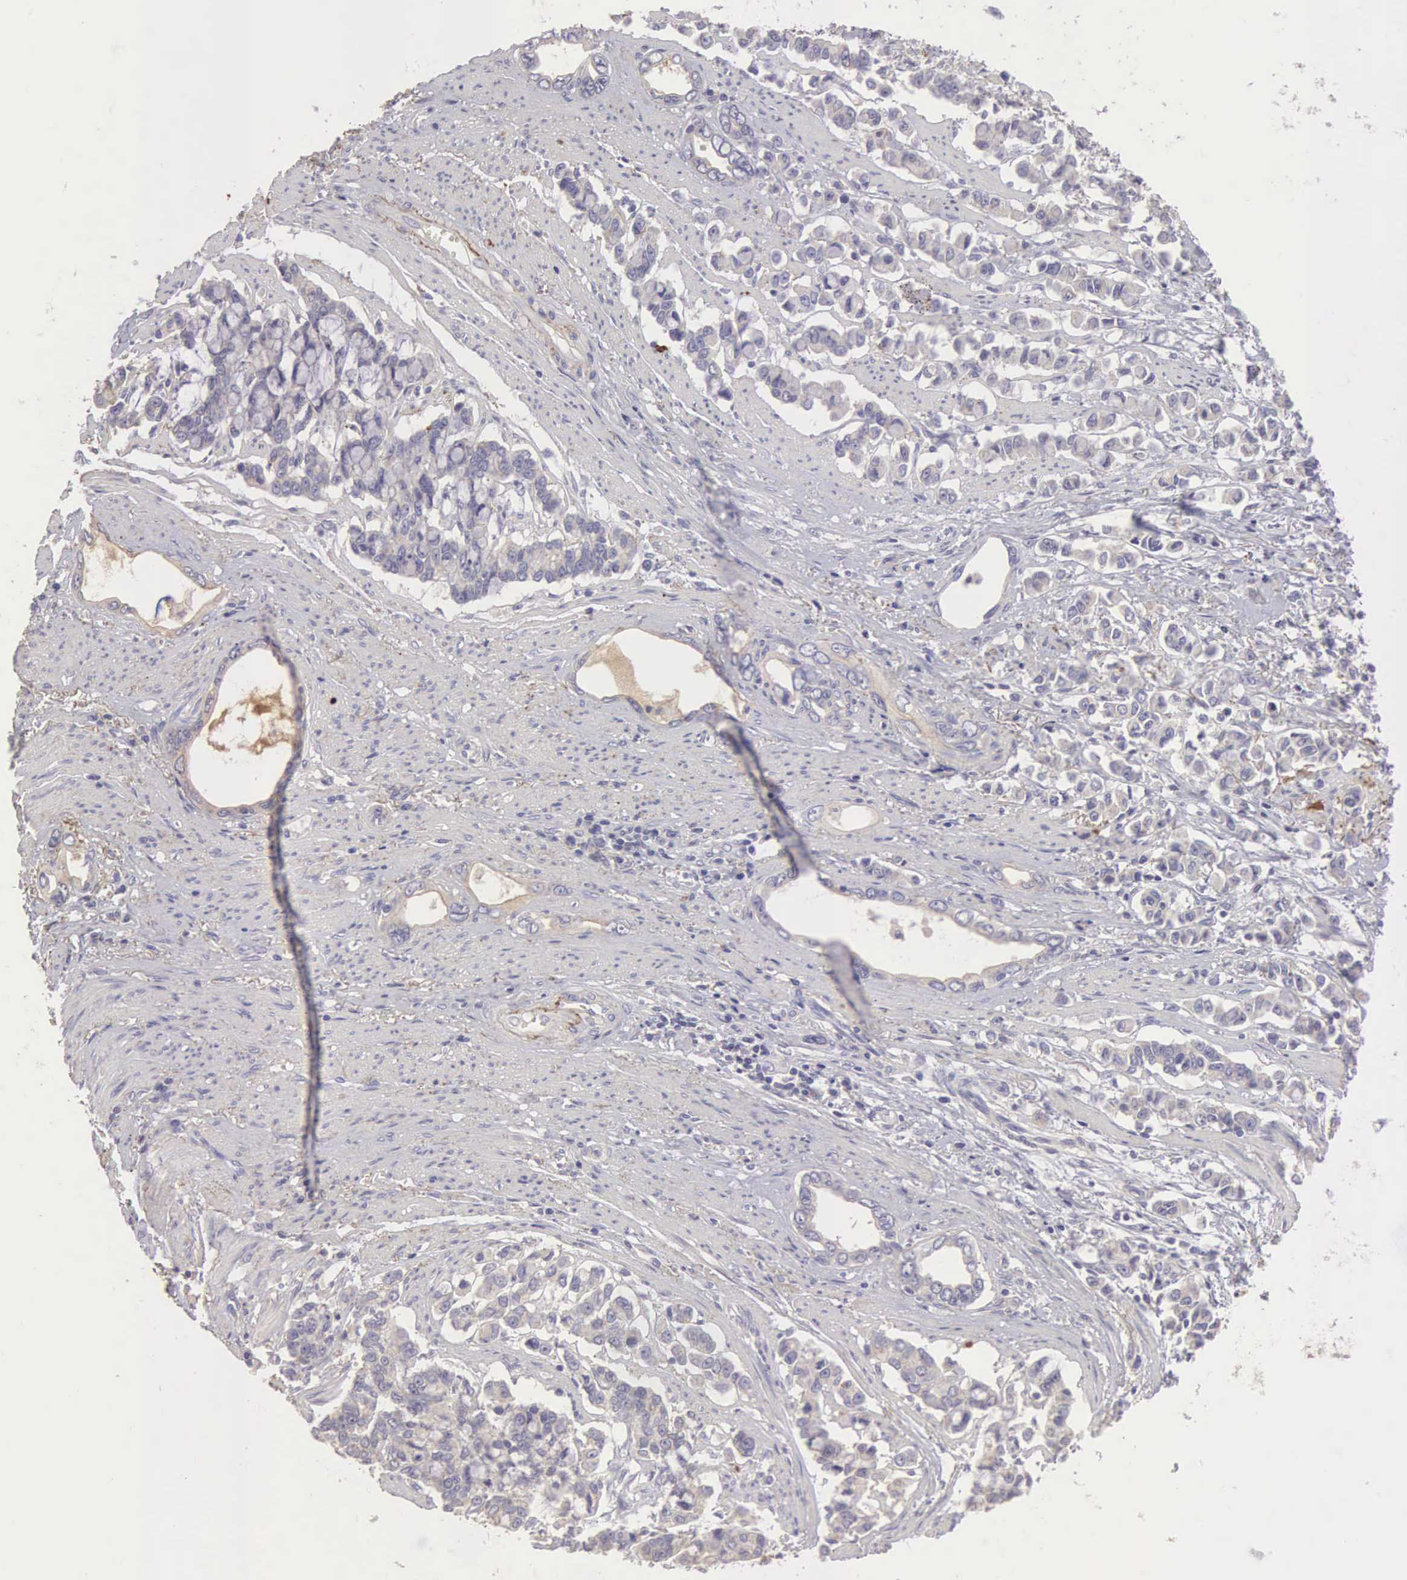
{"staining": {"intensity": "negative", "quantity": "none", "location": "none"}, "tissue": "stomach cancer", "cell_type": "Tumor cells", "image_type": "cancer", "snomed": [{"axis": "morphology", "description": "Adenocarcinoma, NOS"}, {"axis": "topography", "description": "Stomach"}], "caption": "Photomicrograph shows no protein staining in tumor cells of adenocarcinoma (stomach) tissue.", "gene": "CLU", "patient": {"sex": "male", "age": 78}}